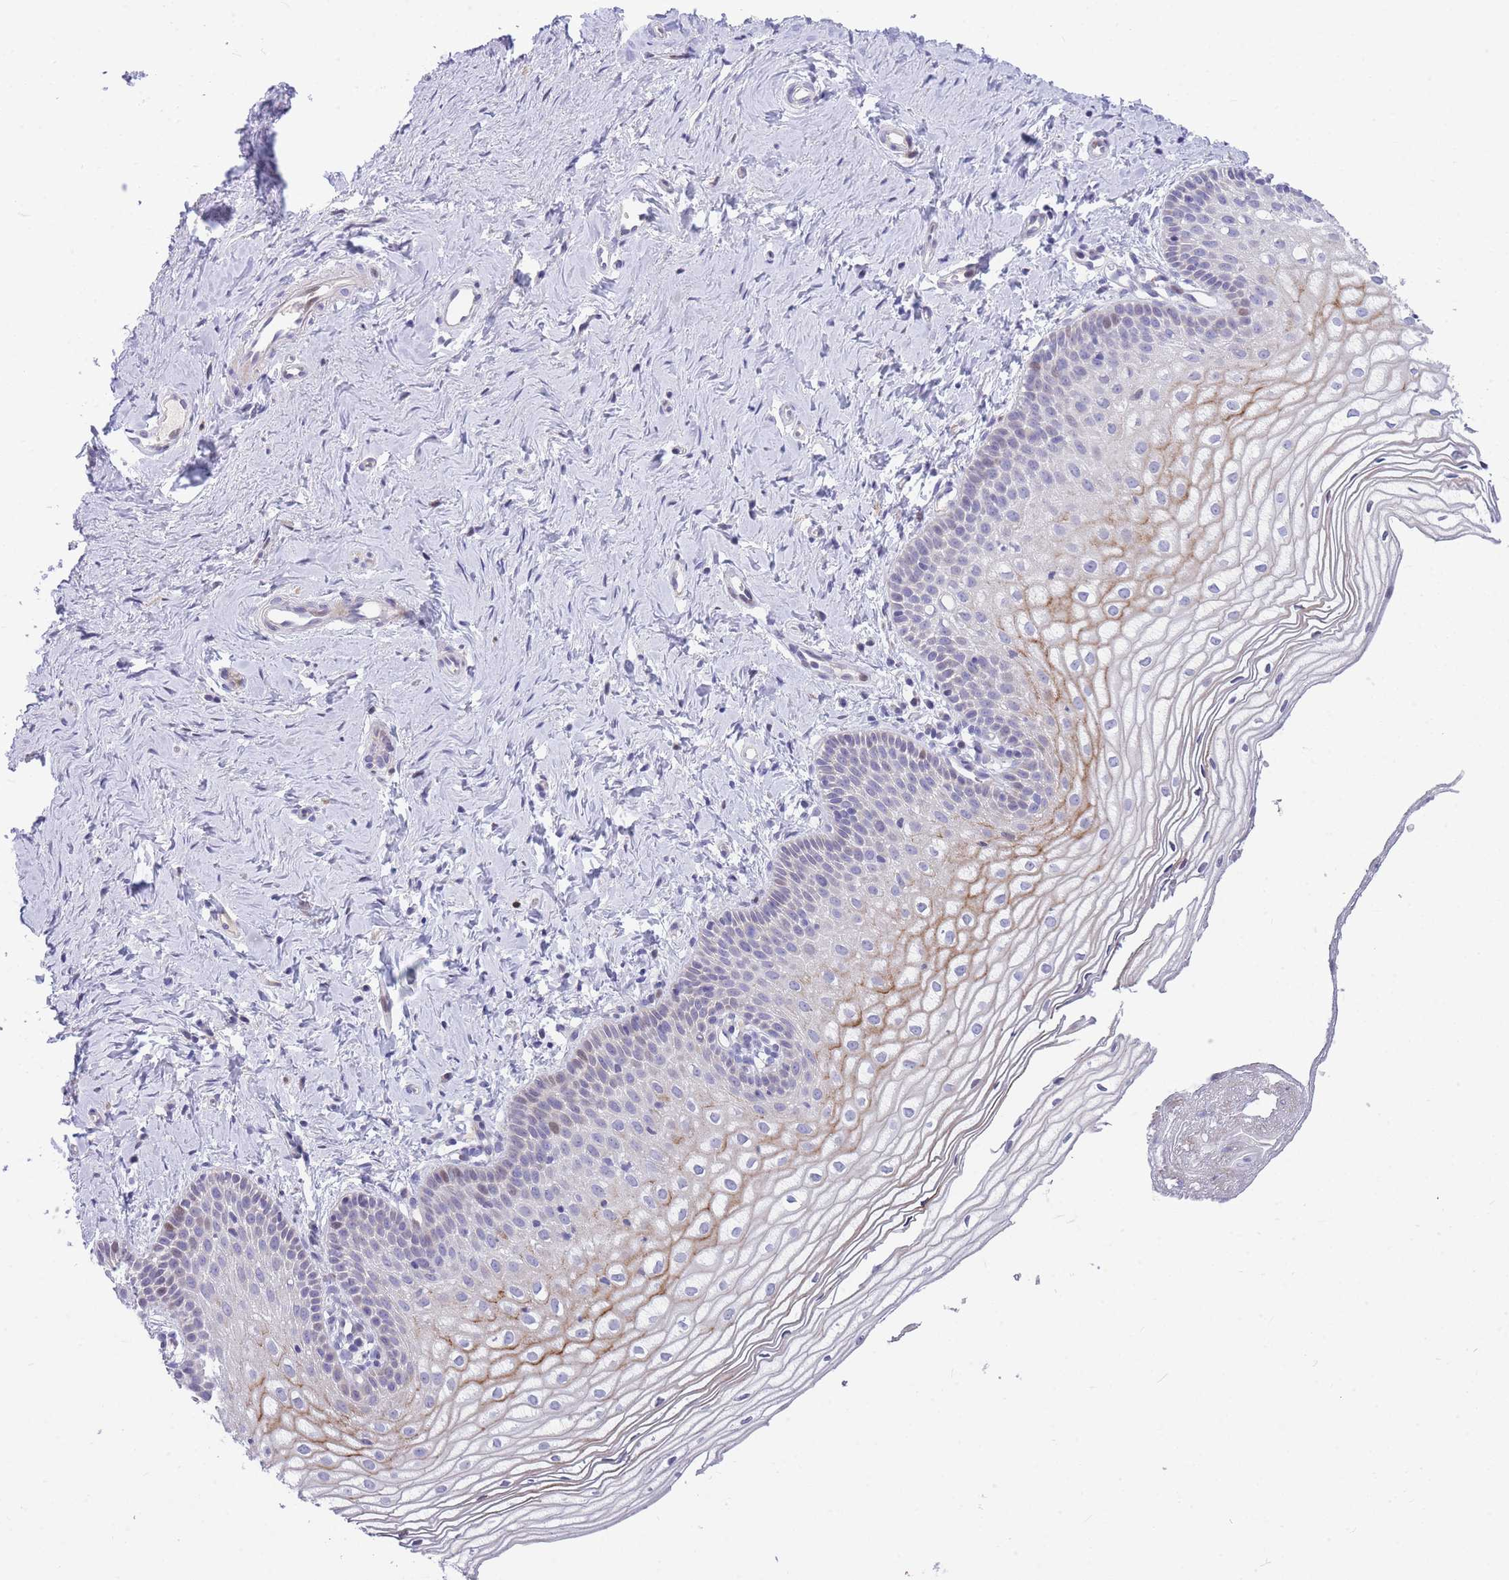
{"staining": {"intensity": "moderate", "quantity": "25%-75%", "location": "cytoplasmic/membranous,nuclear"}, "tissue": "vagina", "cell_type": "Squamous epithelial cells", "image_type": "normal", "snomed": [{"axis": "morphology", "description": "Normal tissue, NOS"}, {"axis": "topography", "description": "Vagina"}], "caption": "The micrograph shows staining of unremarkable vagina, revealing moderate cytoplasmic/membranous,nuclear protein staining (brown color) within squamous epithelial cells. Using DAB (brown) and hematoxylin (blue) stains, captured at high magnification using brightfield microscopy.", "gene": "SHCBP1", "patient": {"sex": "female", "age": 56}}